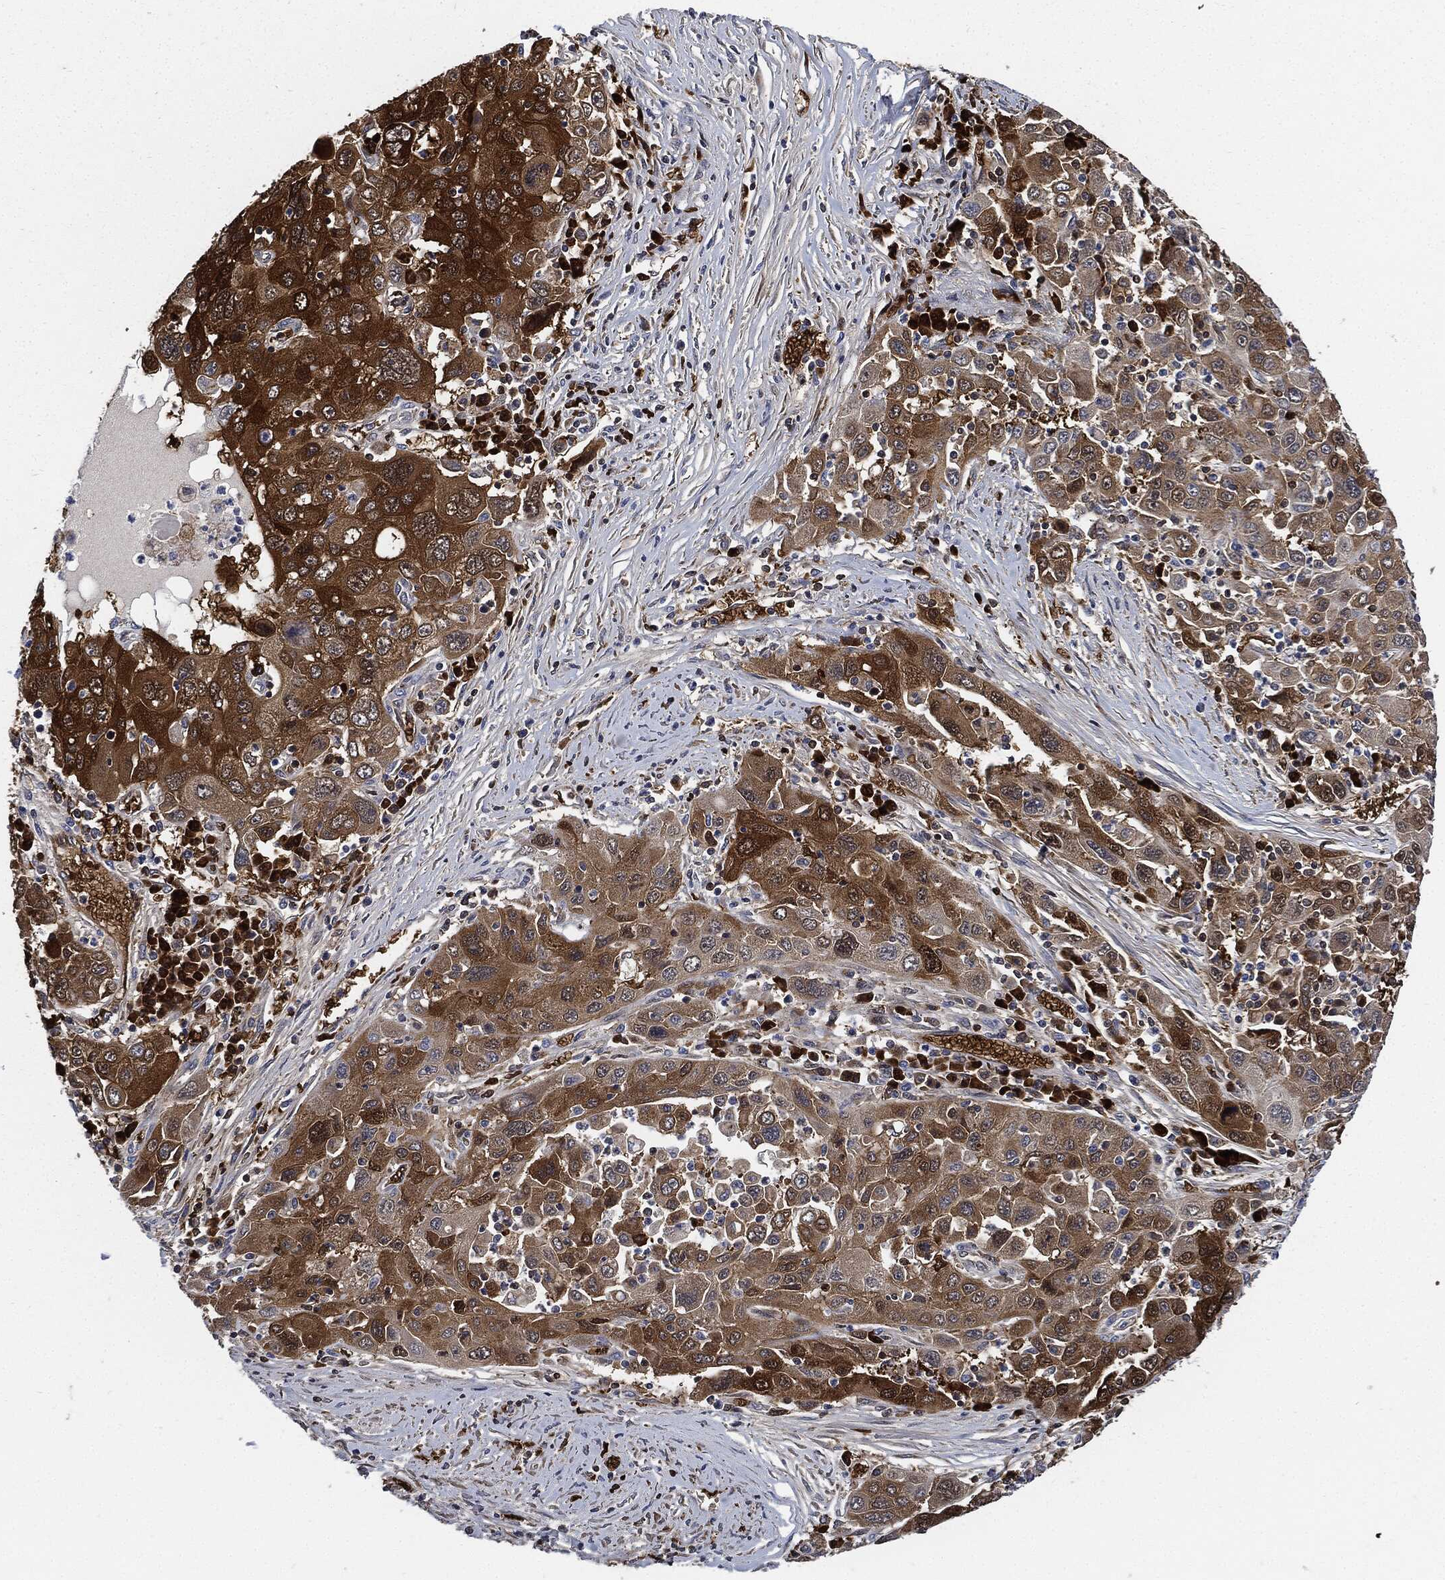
{"staining": {"intensity": "strong", "quantity": "25%-75%", "location": "cytoplasmic/membranous"}, "tissue": "stomach cancer", "cell_type": "Tumor cells", "image_type": "cancer", "snomed": [{"axis": "morphology", "description": "Adenocarcinoma, NOS"}, {"axis": "topography", "description": "Stomach"}], "caption": "Brown immunohistochemical staining in stomach cancer (adenocarcinoma) shows strong cytoplasmic/membranous expression in about 25%-75% of tumor cells.", "gene": "PRDX2", "patient": {"sex": "male", "age": 56}}